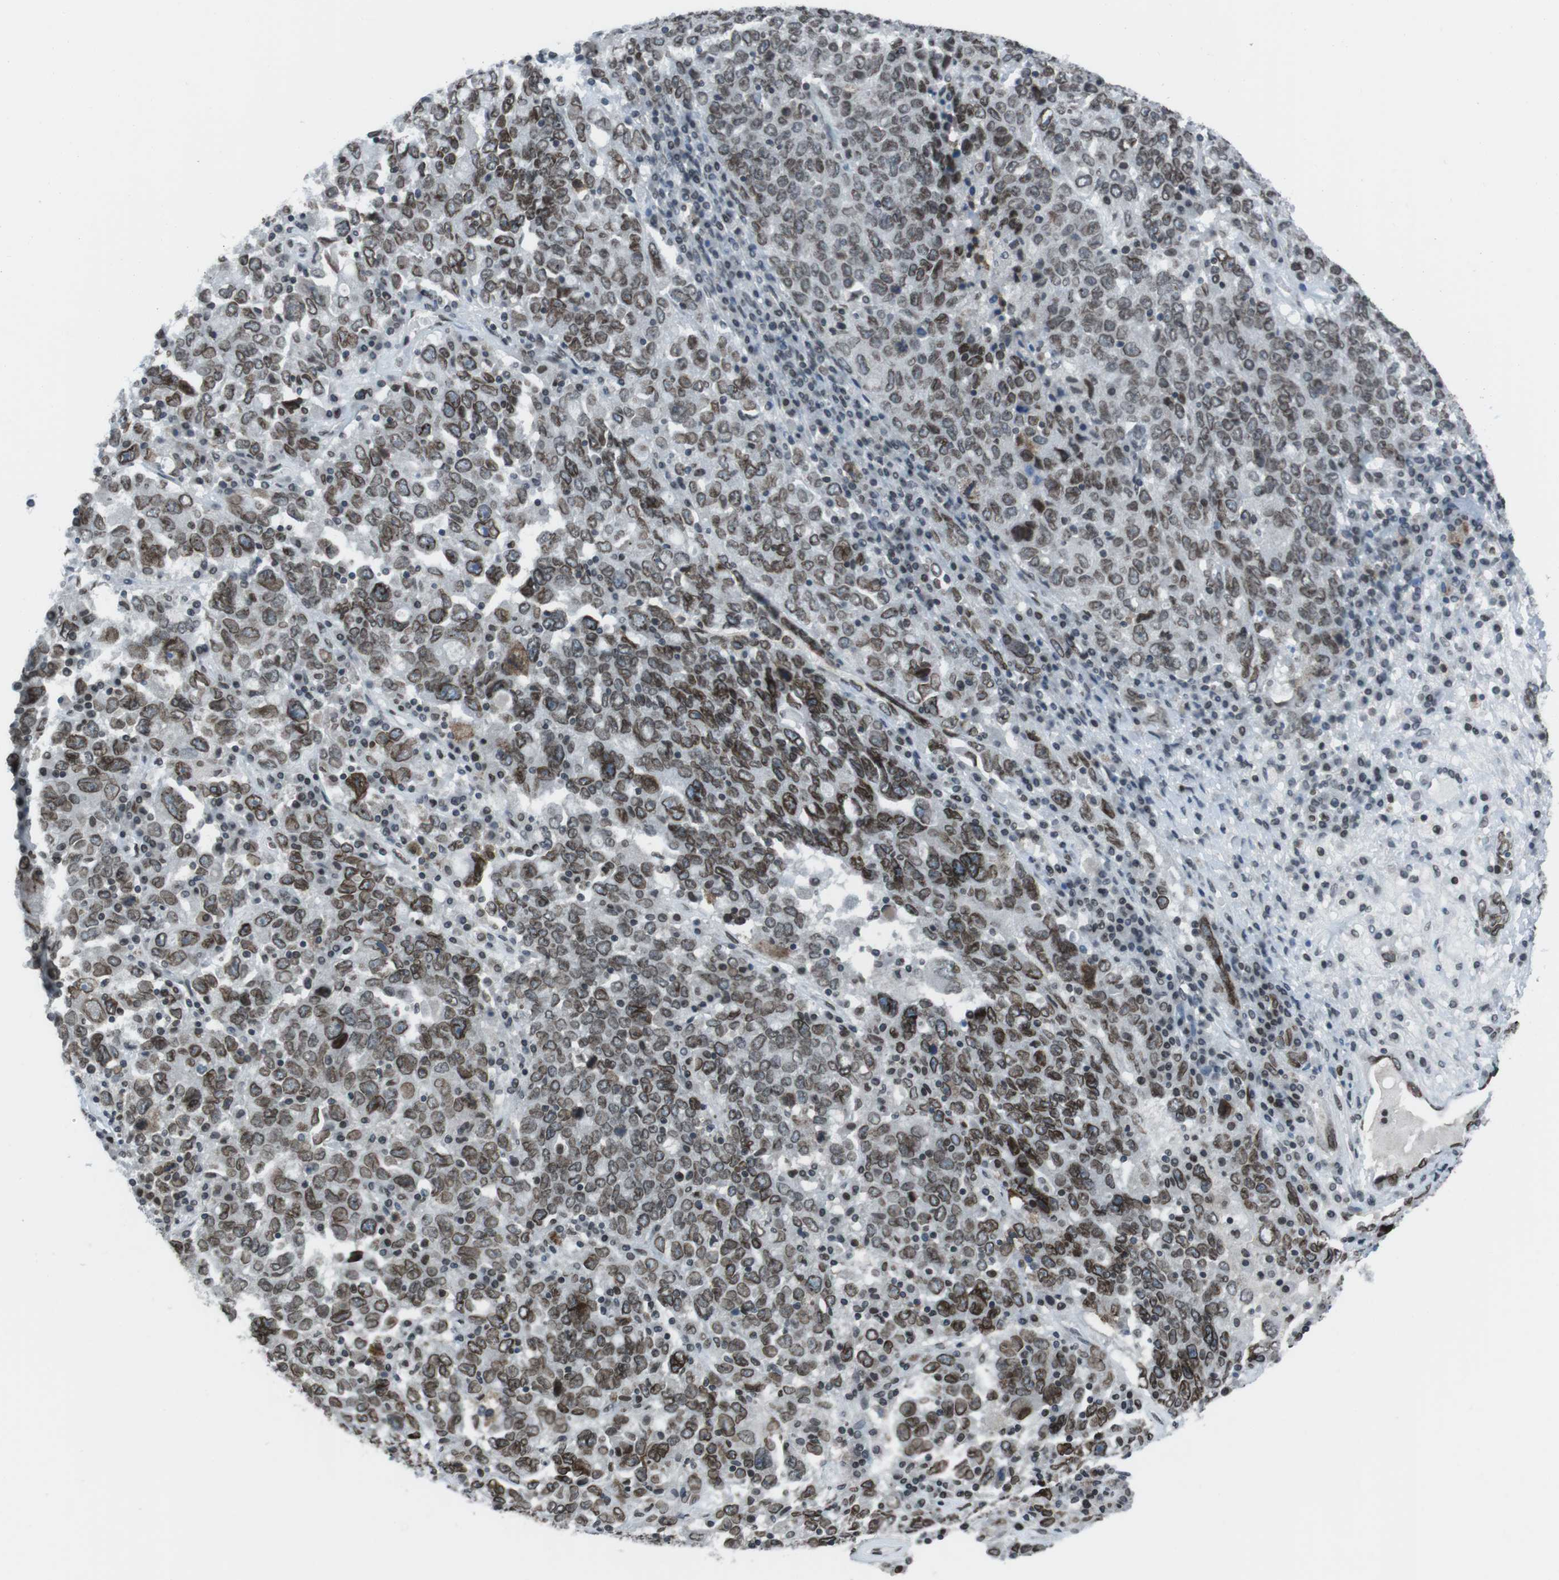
{"staining": {"intensity": "moderate", "quantity": ">75%", "location": "cytoplasmic/membranous,nuclear"}, "tissue": "ovarian cancer", "cell_type": "Tumor cells", "image_type": "cancer", "snomed": [{"axis": "morphology", "description": "Carcinoma, endometroid"}, {"axis": "topography", "description": "Ovary"}], "caption": "Tumor cells exhibit moderate cytoplasmic/membranous and nuclear staining in approximately >75% of cells in ovarian cancer (endometroid carcinoma). (Brightfield microscopy of DAB IHC at high magnification).", "gene": "MAD1L1", "patient": {"sex": "female", "age": 62}}